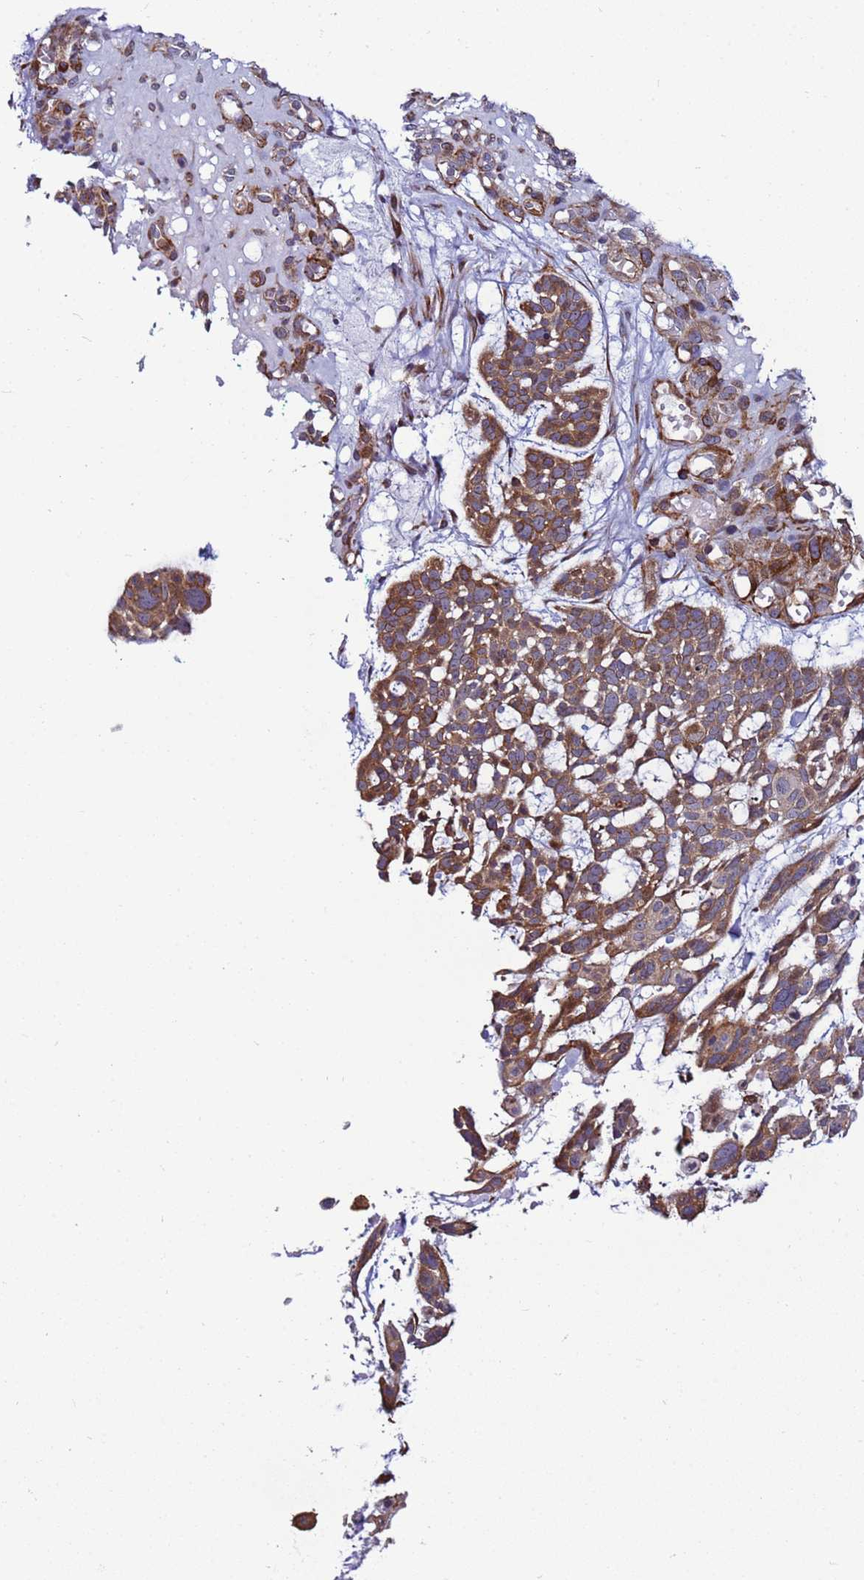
{"staining": {"intensity": "moderate", "quantity": ">75%", "location": "cytoplasmic/membranous"}, "tissue": "skin cancer", "cell_type": "Tumor cells", "image_type": "cancer", "snomed": [{"axis": "morphology", "description": "Basal cell carcinoma"}, {"axis": "topography", "description": "Skin"}], "caption": "High-power microscopy captured an immunohistochemistry (IHC) micrograph of skin basal cell carcinoma, revealing moderate cytoplasmic/membranous positivity in approximately >75% of tumor cells.", "gene": "MCRIP1", "patient": {"sex": "male", "age": 88}}